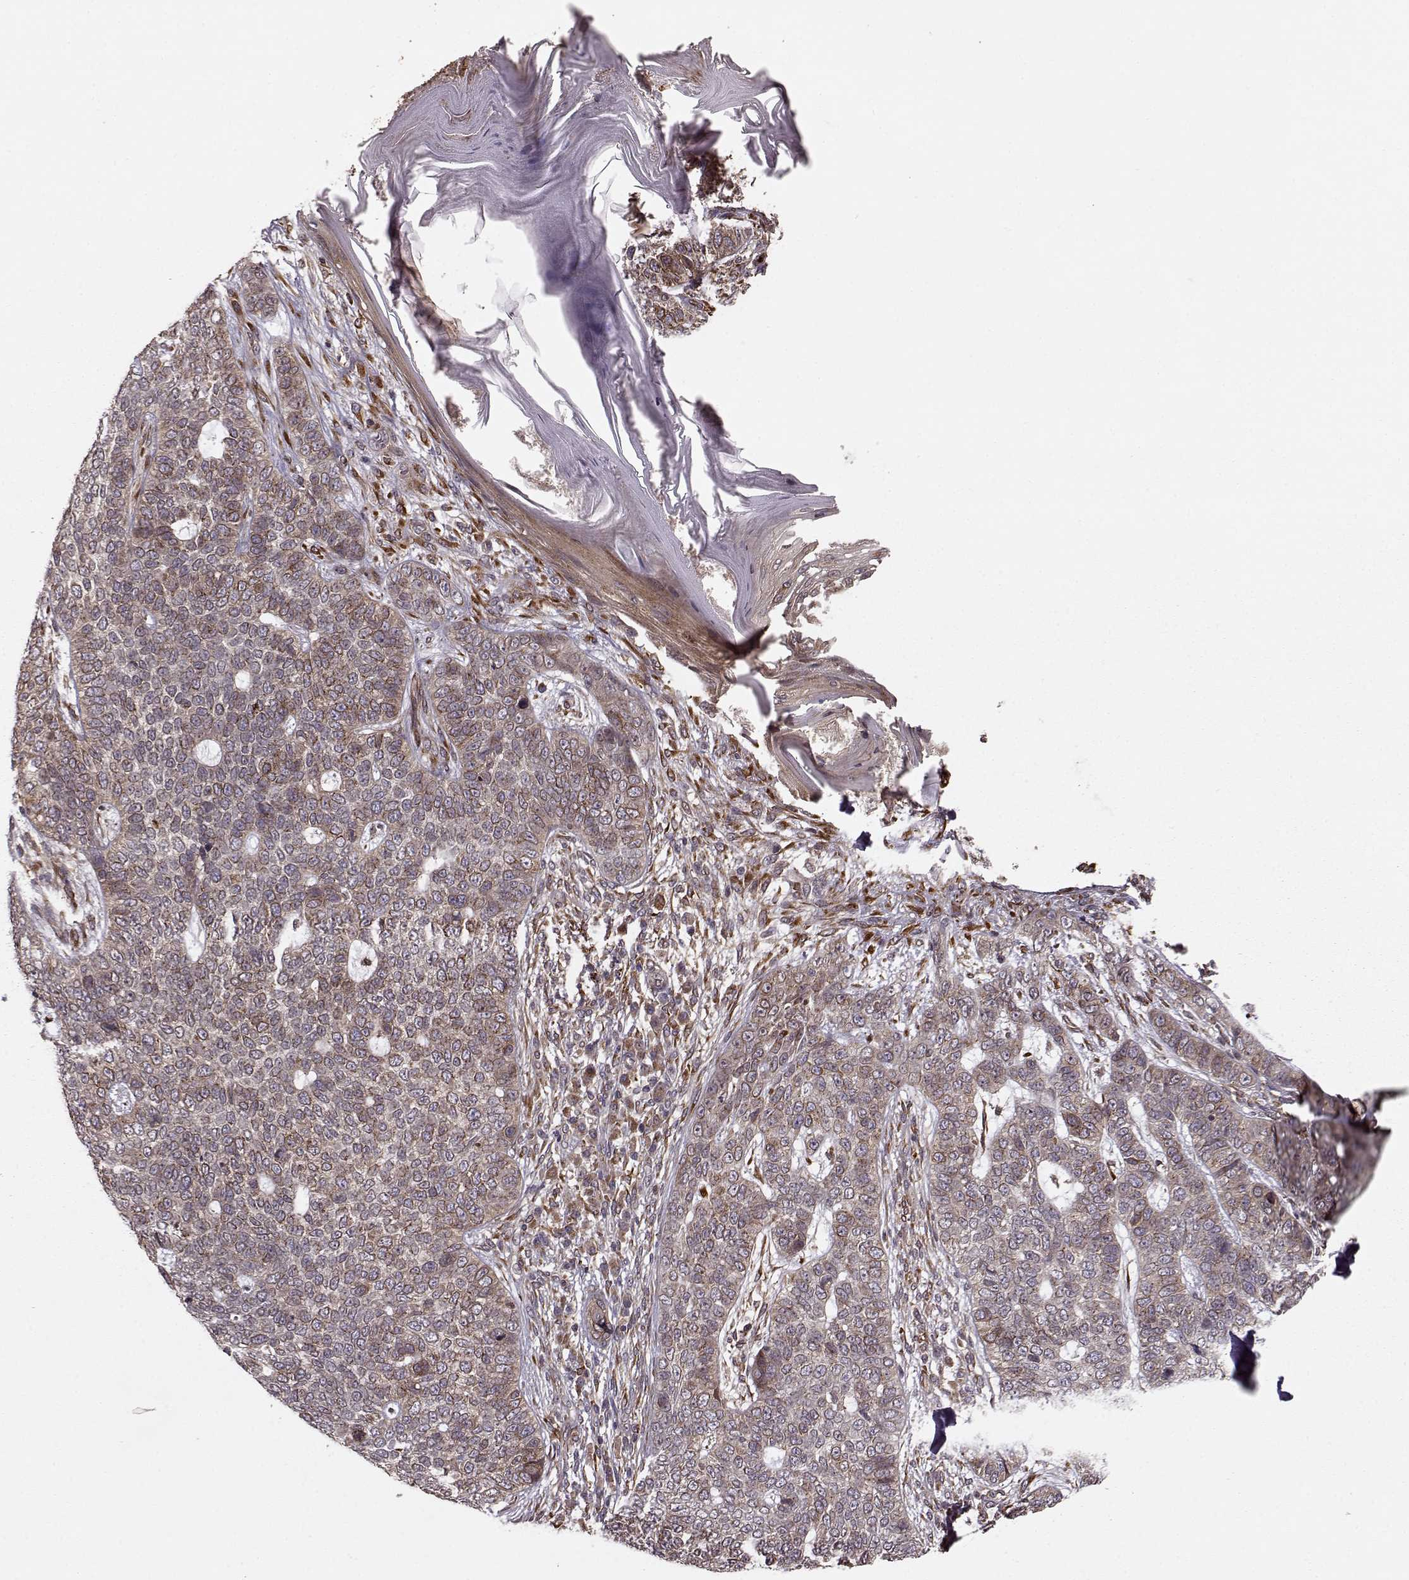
{"staining": {"intensity": "weak", "quantity": ">75%", "location": "cytoplasmic/membranous"}, "tissue": "skin cancer", "cell_type": "Tumor cells", "image_type": "cancer", "snomed": [{"axis": "morphology", "description": "Basal cell carcinoma"}, {"axis": "topography", "description": "Skin"}], "caption": "There is low levels of weak cytoplasmic/membranous positivity in tumor cells of skin basal cell carcinoma, as demonstrated by immunohistochemical staining (brown color).", "gene": "YIPF5", "patient": {"sex": "female", "age": 69}}